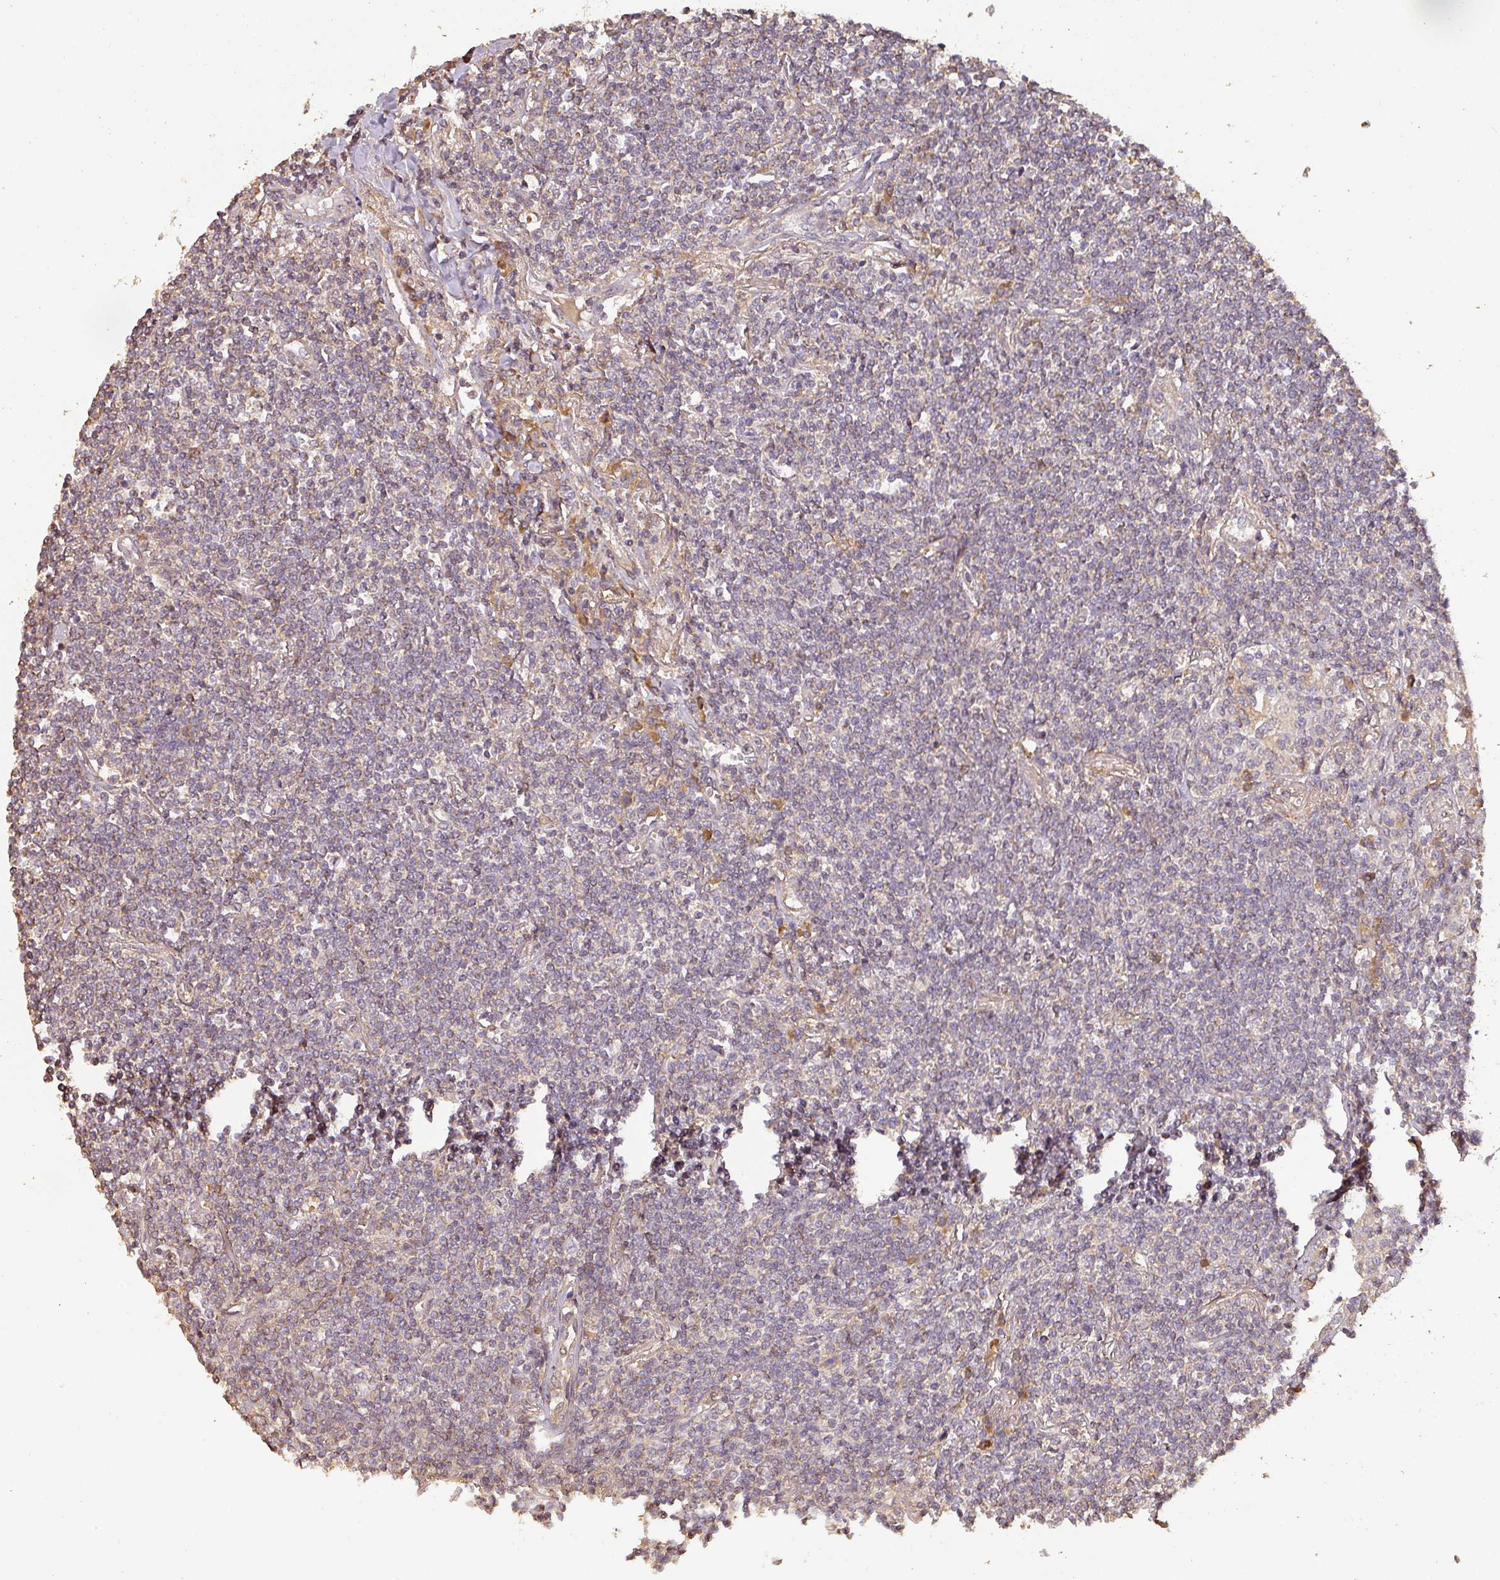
{"staining": {"intensity": "negative", "quantity": "none", "location": "none"}, "tissue": "lymphoma", "cell_type": "Tumor cells", "image_type": "cancer", "snomed": [{"axis": "morphology", "description": "Malignant lymphoma, non-Hodgkin's type, Low grade"}, {"axis": "topography", "description": "Lung"}], "caption": "Tumor cells are negative for protein expression in human low-grade malignant lymphoma, non-Hodgkin's type.", "gene": "BPIFB3", "patient": {"sex": "female", "age": 71}}